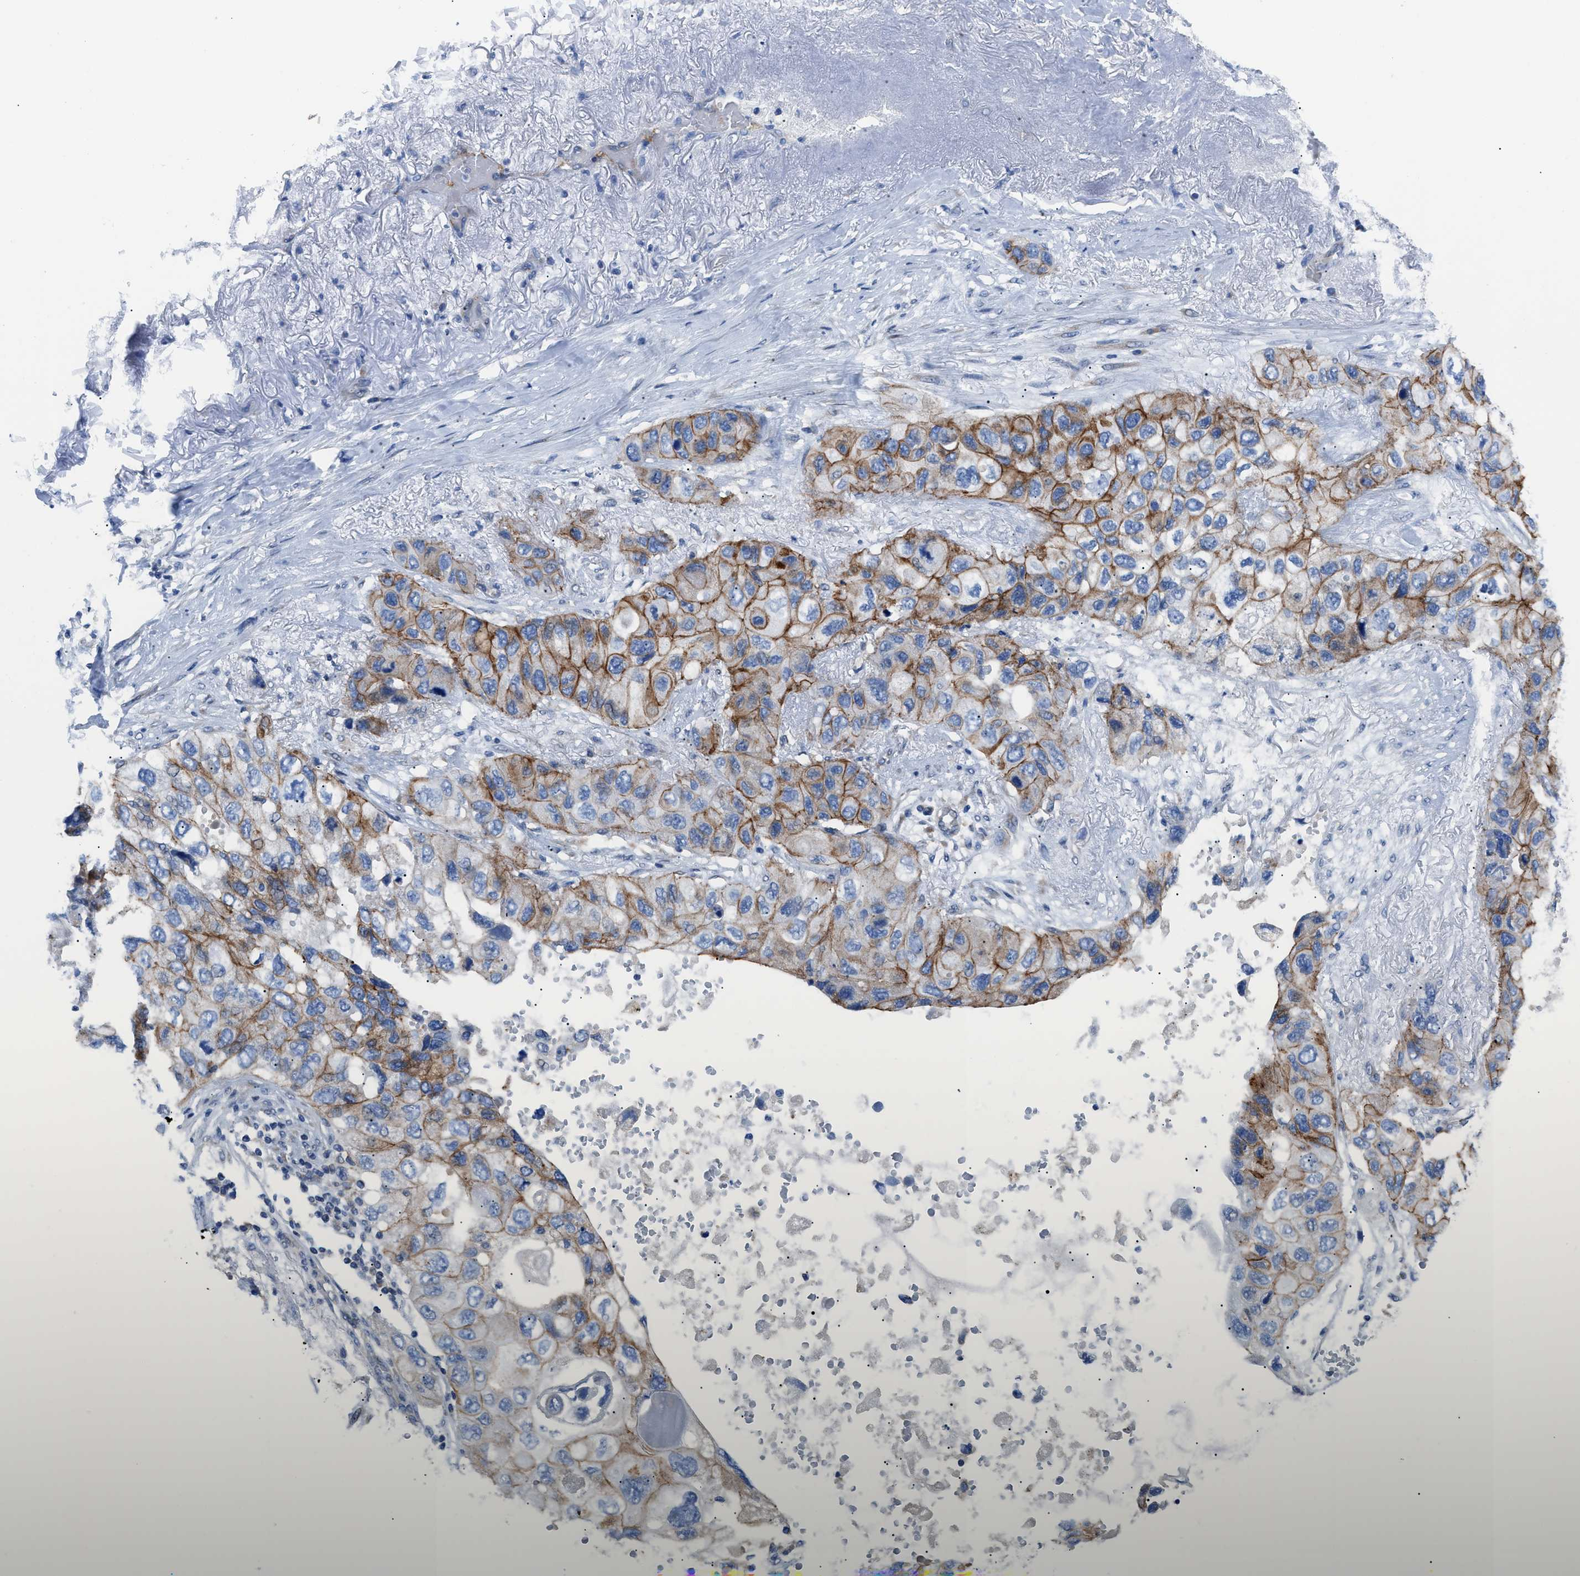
{"staining": {"intensity": "moderate", "quantity": ">75%", "location": "cytoplasmic/membranous"}, "tissue": "lung cancer", "cell_type": "Tumor cells", "image_type": "cancer", "snomed": [{"axis": "morphology", "description": "Squamous cell carcinoma, NOS"}, {"axis": "topography", "description": "Lung"}], "caption": "Lung cancer (squamous cell carcinoma) stained for a protein displays moderate cytoplasmic/membranous positivity in tumor cells.", "gene": "ZDHHC24", "patient": {"sex": "female", "age": 73}}